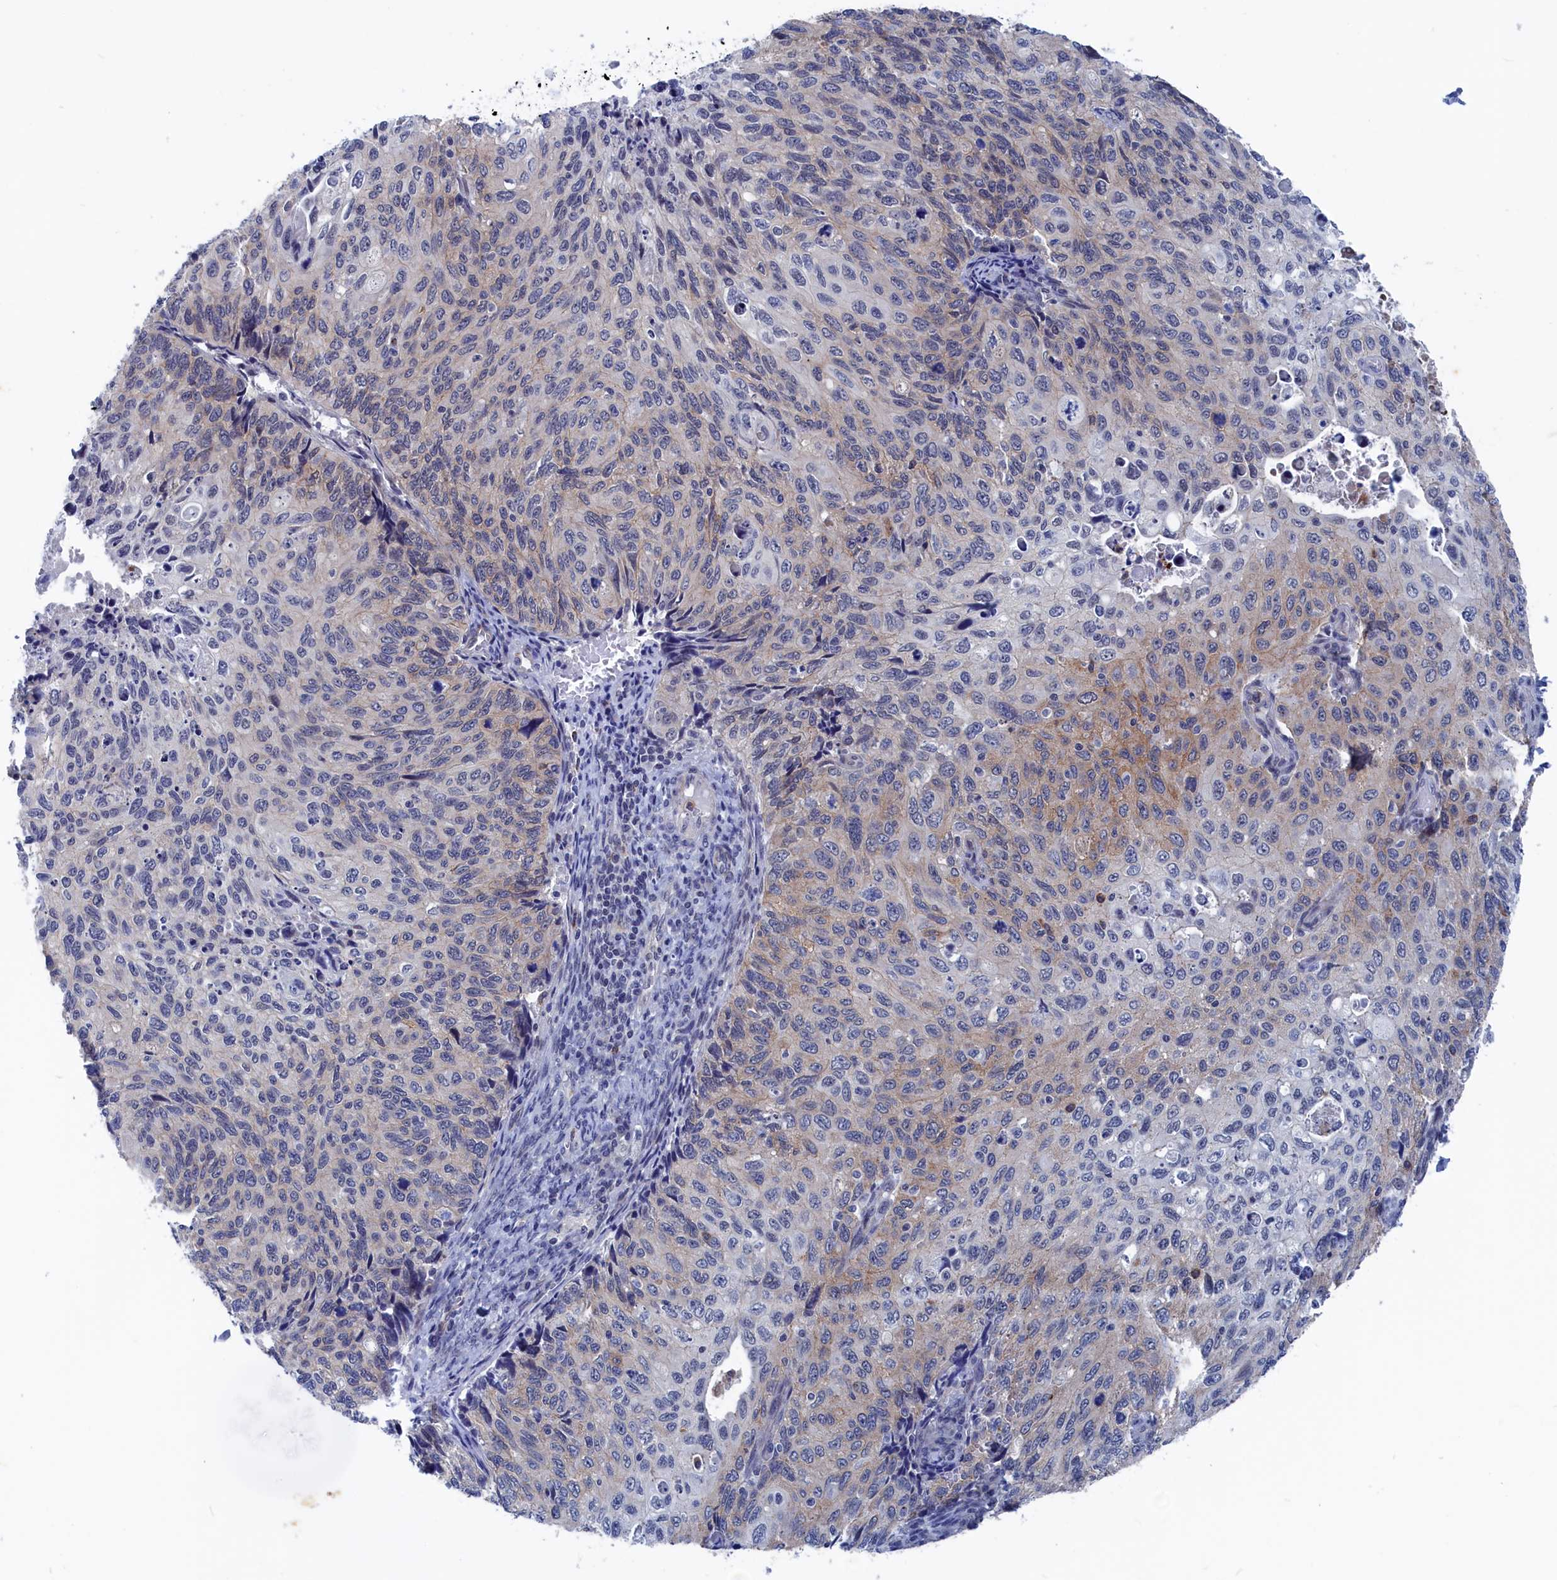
{"staining": {"intensity": "weak", "quantity": "25%-75%", "location": "cytoplasmic/membranous"}, "tissue": "cervical cancer", "cell_type": "Tumor cells", "image_type": "cancer", "snomed": [{"axis": "morphology", "description": "Squamous cell carcinoma, NOS"}, {"axis": "topography", "description": "Cervix"}], "caption": "Weak cytoplasmic/membranous expression for a protein is seen in approximately 25%-75% of tumor cells of cervical cancer using IHC.", "gene": "MARCHF3", "patient": {"sex": "female", "age": 70}}